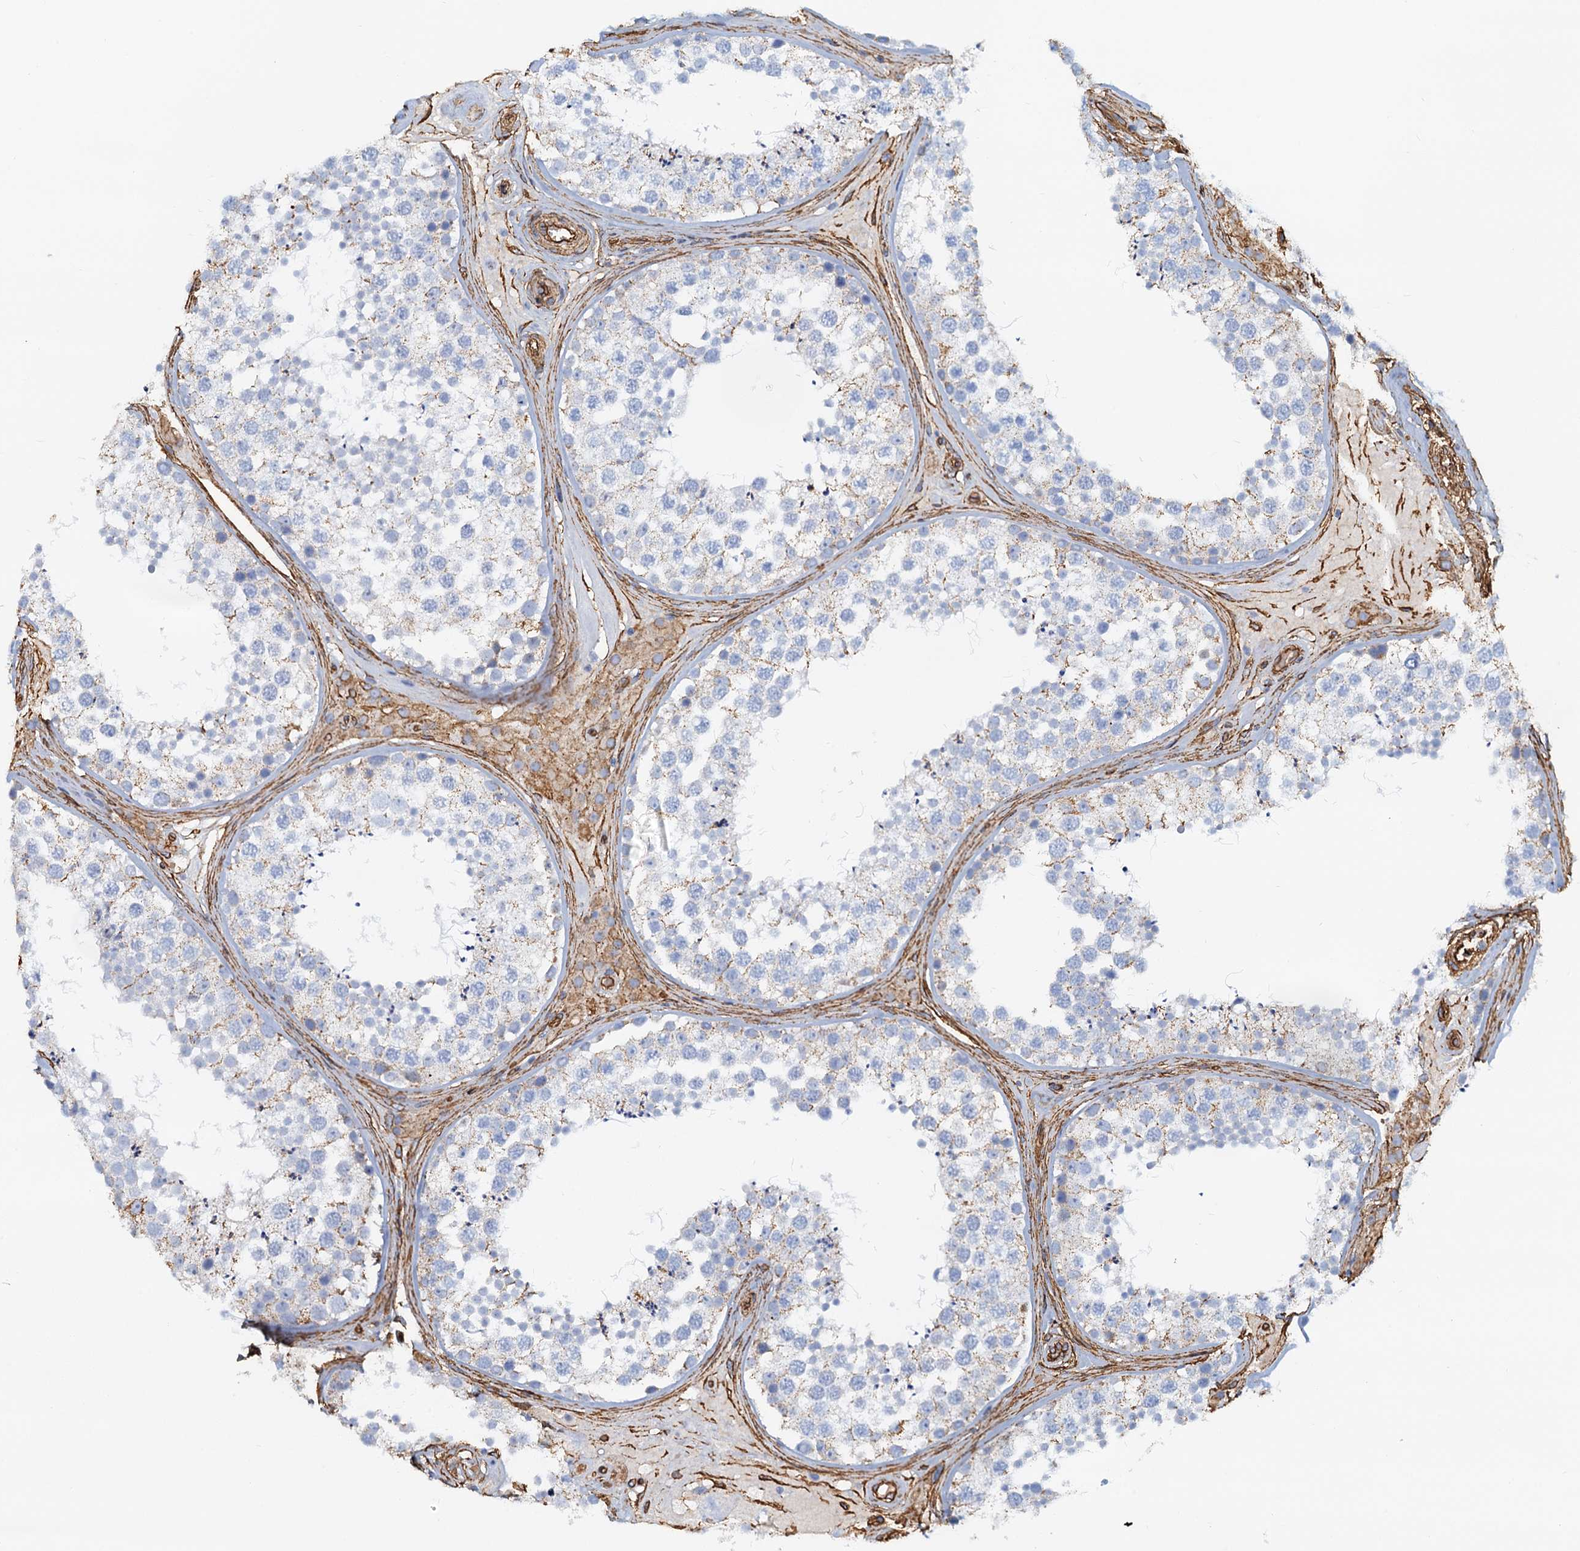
{"staining": {"intensity": "negative", "quantity": "none", "location": "none"}, "tissue": "testis", "cell_type": "Cells in seminiferous ducts", "image_type": "normal", "snomed": [{"axis": "morphology", "description": "Normal tissue, NOS"}, {"axis": "topography", "description": "Testis"}], "caption": "Immunohistochemical staining of benign testis demonstrates no significant staining in cells in seminiferous ducts. (DAB immunohistochemistry (IHC) with hematoxylin counter stain).", "gene": "DGKG", "patient": {"sex": "male", "age": 46}}